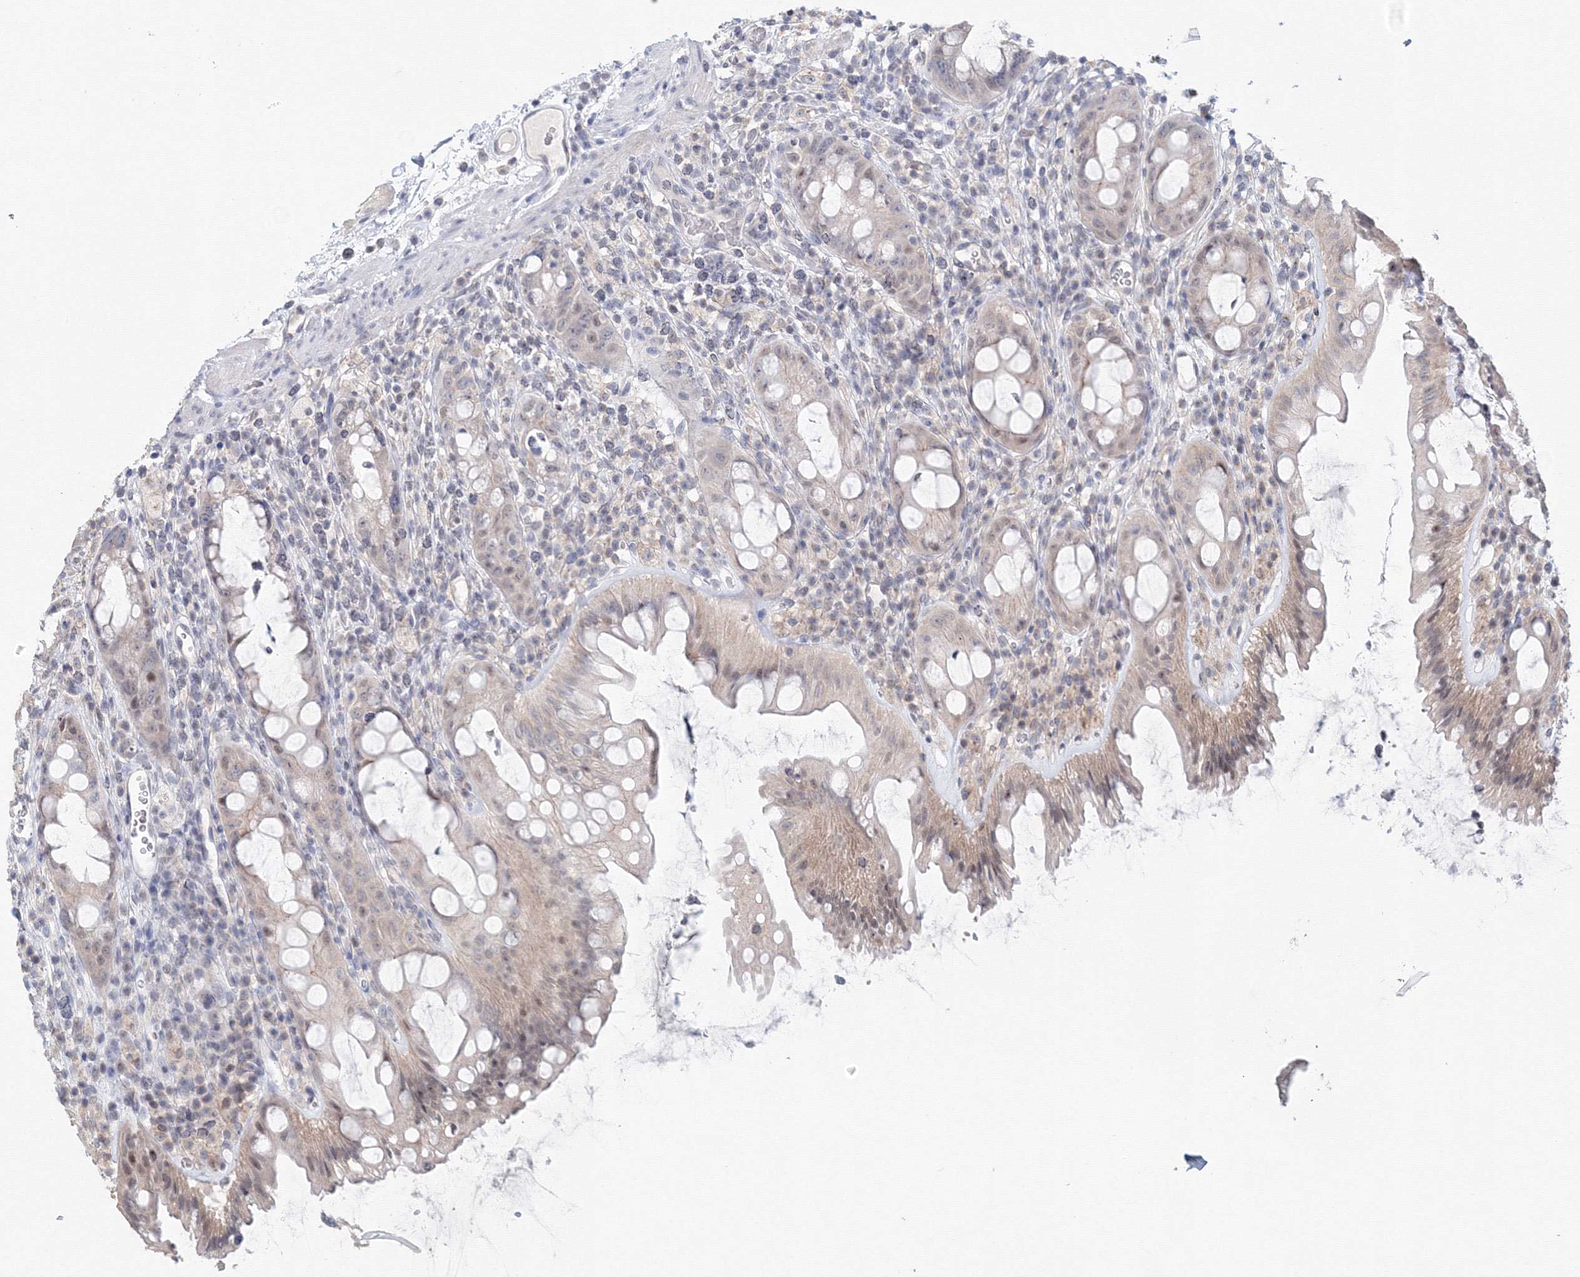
{"staining": {"intensity": "weak", "quantity": "<25%", "location": "cytoplasmic/membranous,nuclear"}, "tissue": "rectum", "cell_type": "Glandular cells", "image_type": "normal", "snomed": [{"axis": "morphology", "description": "Normal tissue, NOS"}, {"axis": "topography", "description": "Rectum"}], "caption": "This is a photomicrograph of immunohistochemistry (IHC) staining of normal rectum, which shows no expression in glandular cells. (Brightfield microscopy of DAB immunohistochemistry (IHC) at high magnification).", "gene": "SLC7A7", "patient": {"sex": "female", "age": 57}}